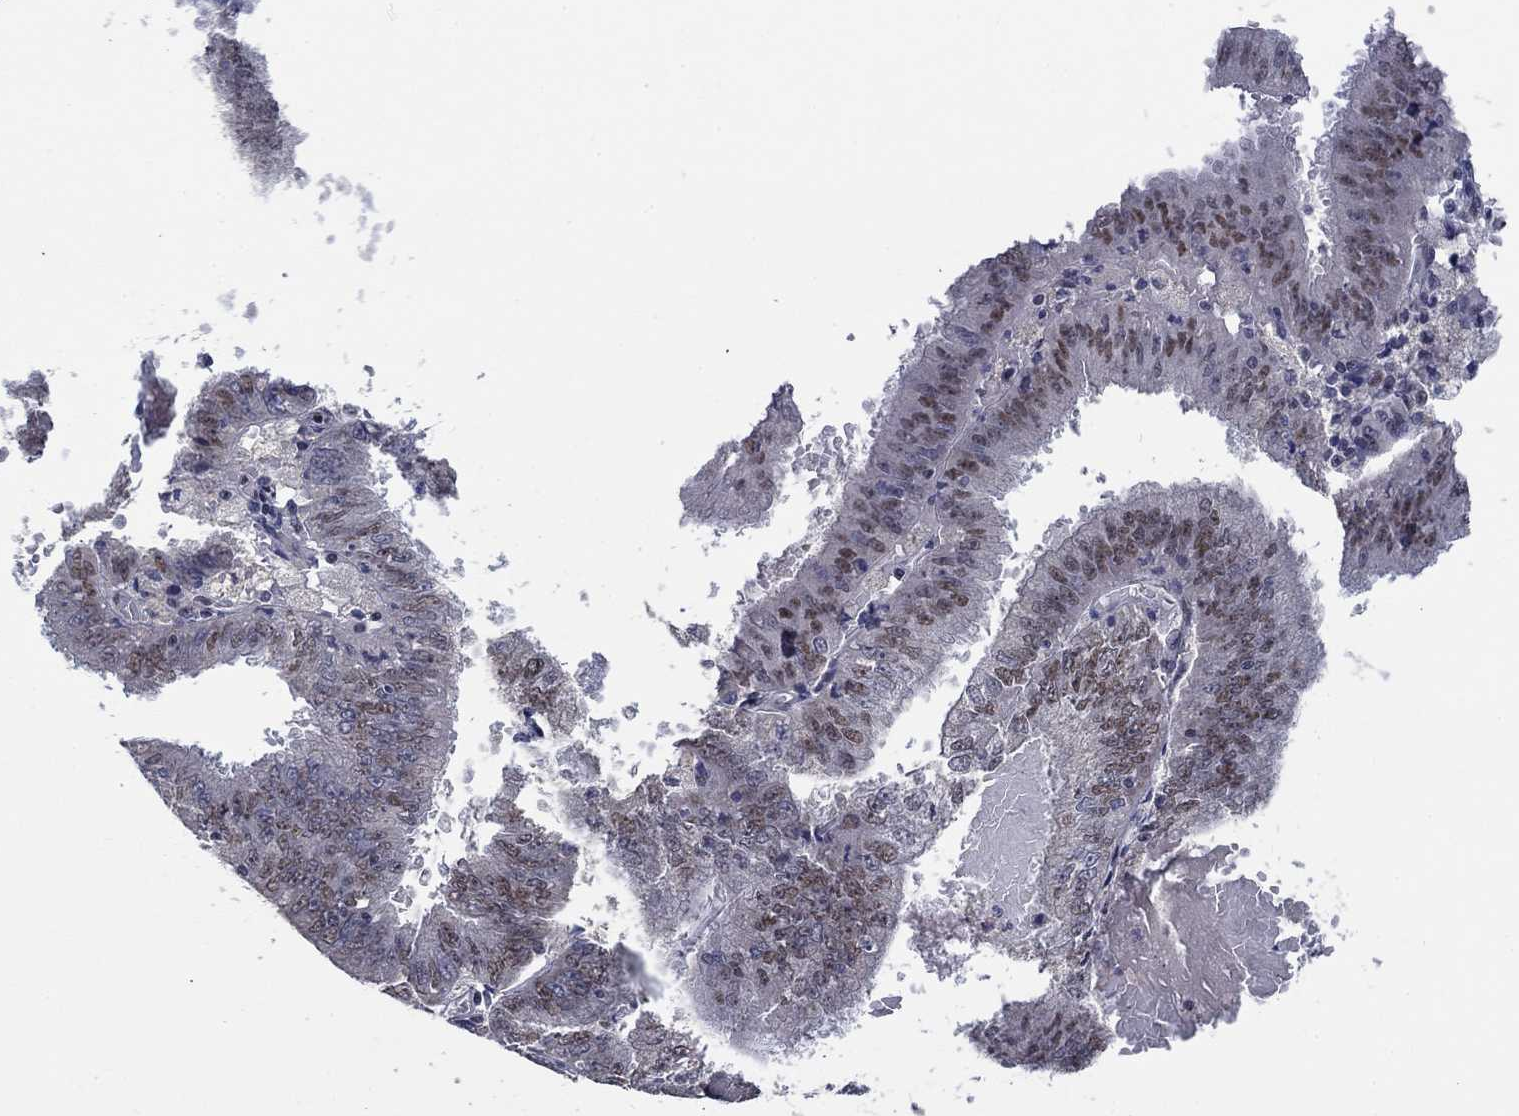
{"staining": {"intensity": "strong", "quantity": "<25%", "location": "nuclear"}, "tissue": "endometrial cancer", "cell_type": "Tumor cells", "image_type": "cancer", "snomed": [{"axis": "morphology", "description": "Adenocarcinoma, NOS"}, {"axis": "topography", "description": "Endometrium"}], "caption": "A brown stain shows strong nuclear expression of a protein in endometrial adenocarcinoma tumor cells.", "gene": "HTN1", "patient": {"sex": "female", "age": 66}}